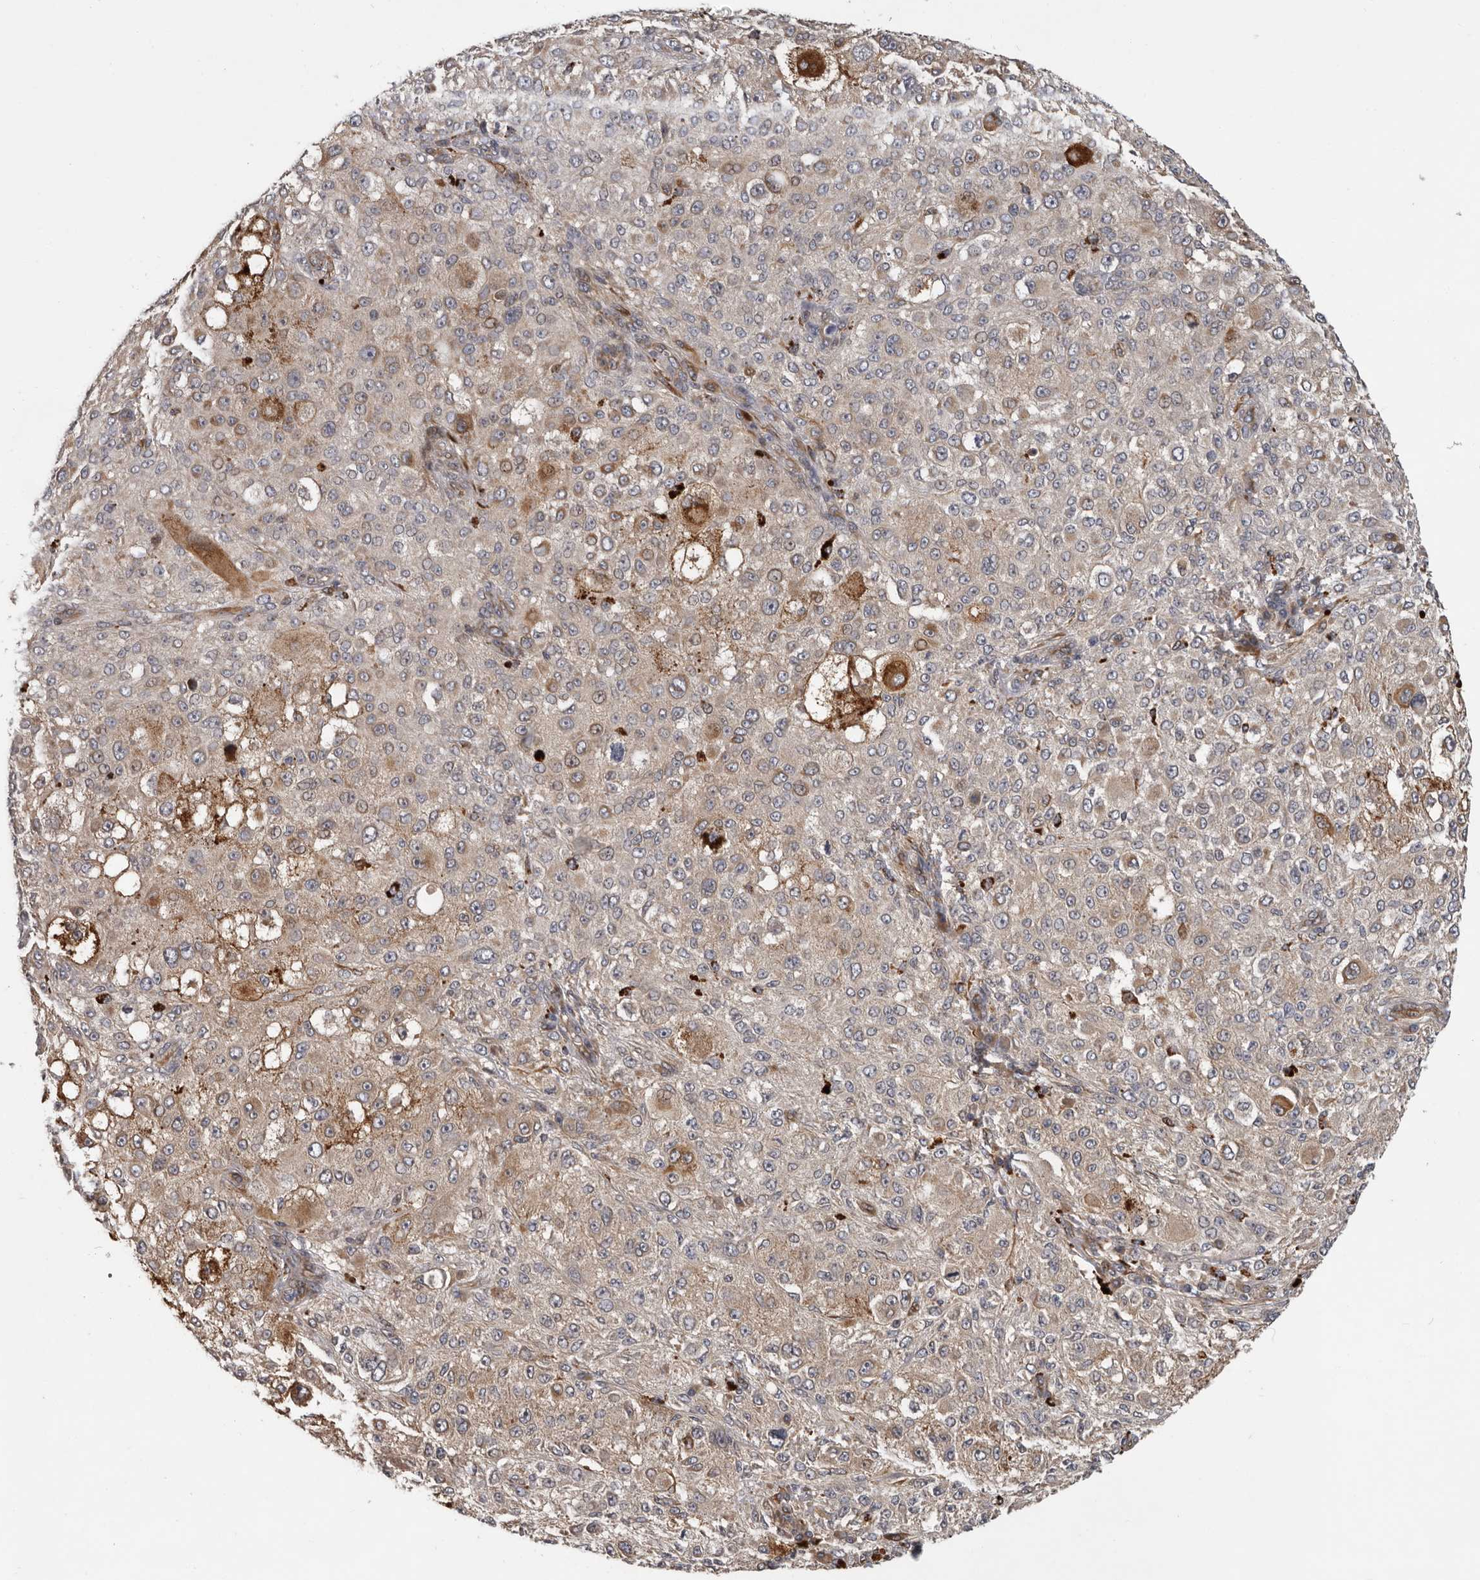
{"staining": {"intensity": "moderate", "quantity": "<25%", "location": "cytoplasmic/membranous"}, "tissue": "melanoma", "cell_type": "Tumor cells", "image_type": "cancer", "snomed": [{"axis": "morphology", "description": "Necrosis, NOS"}, {"axis": "morphology", "description": "Malignant melanoma, NOS"}, {"axis": "topography", "description": "Skin"}], "caption": "Immunohistochemical staining of melanoma reveals low levels of moderate cytoplasmic/membranous protein staining in about <25% of tumor cells. (DAB (3,3'-diaminobenzidine) IHC with brightfield microscopy, high magnification).", "gene": "MTF1", "patient": {"sex": "female", "age": 87}}